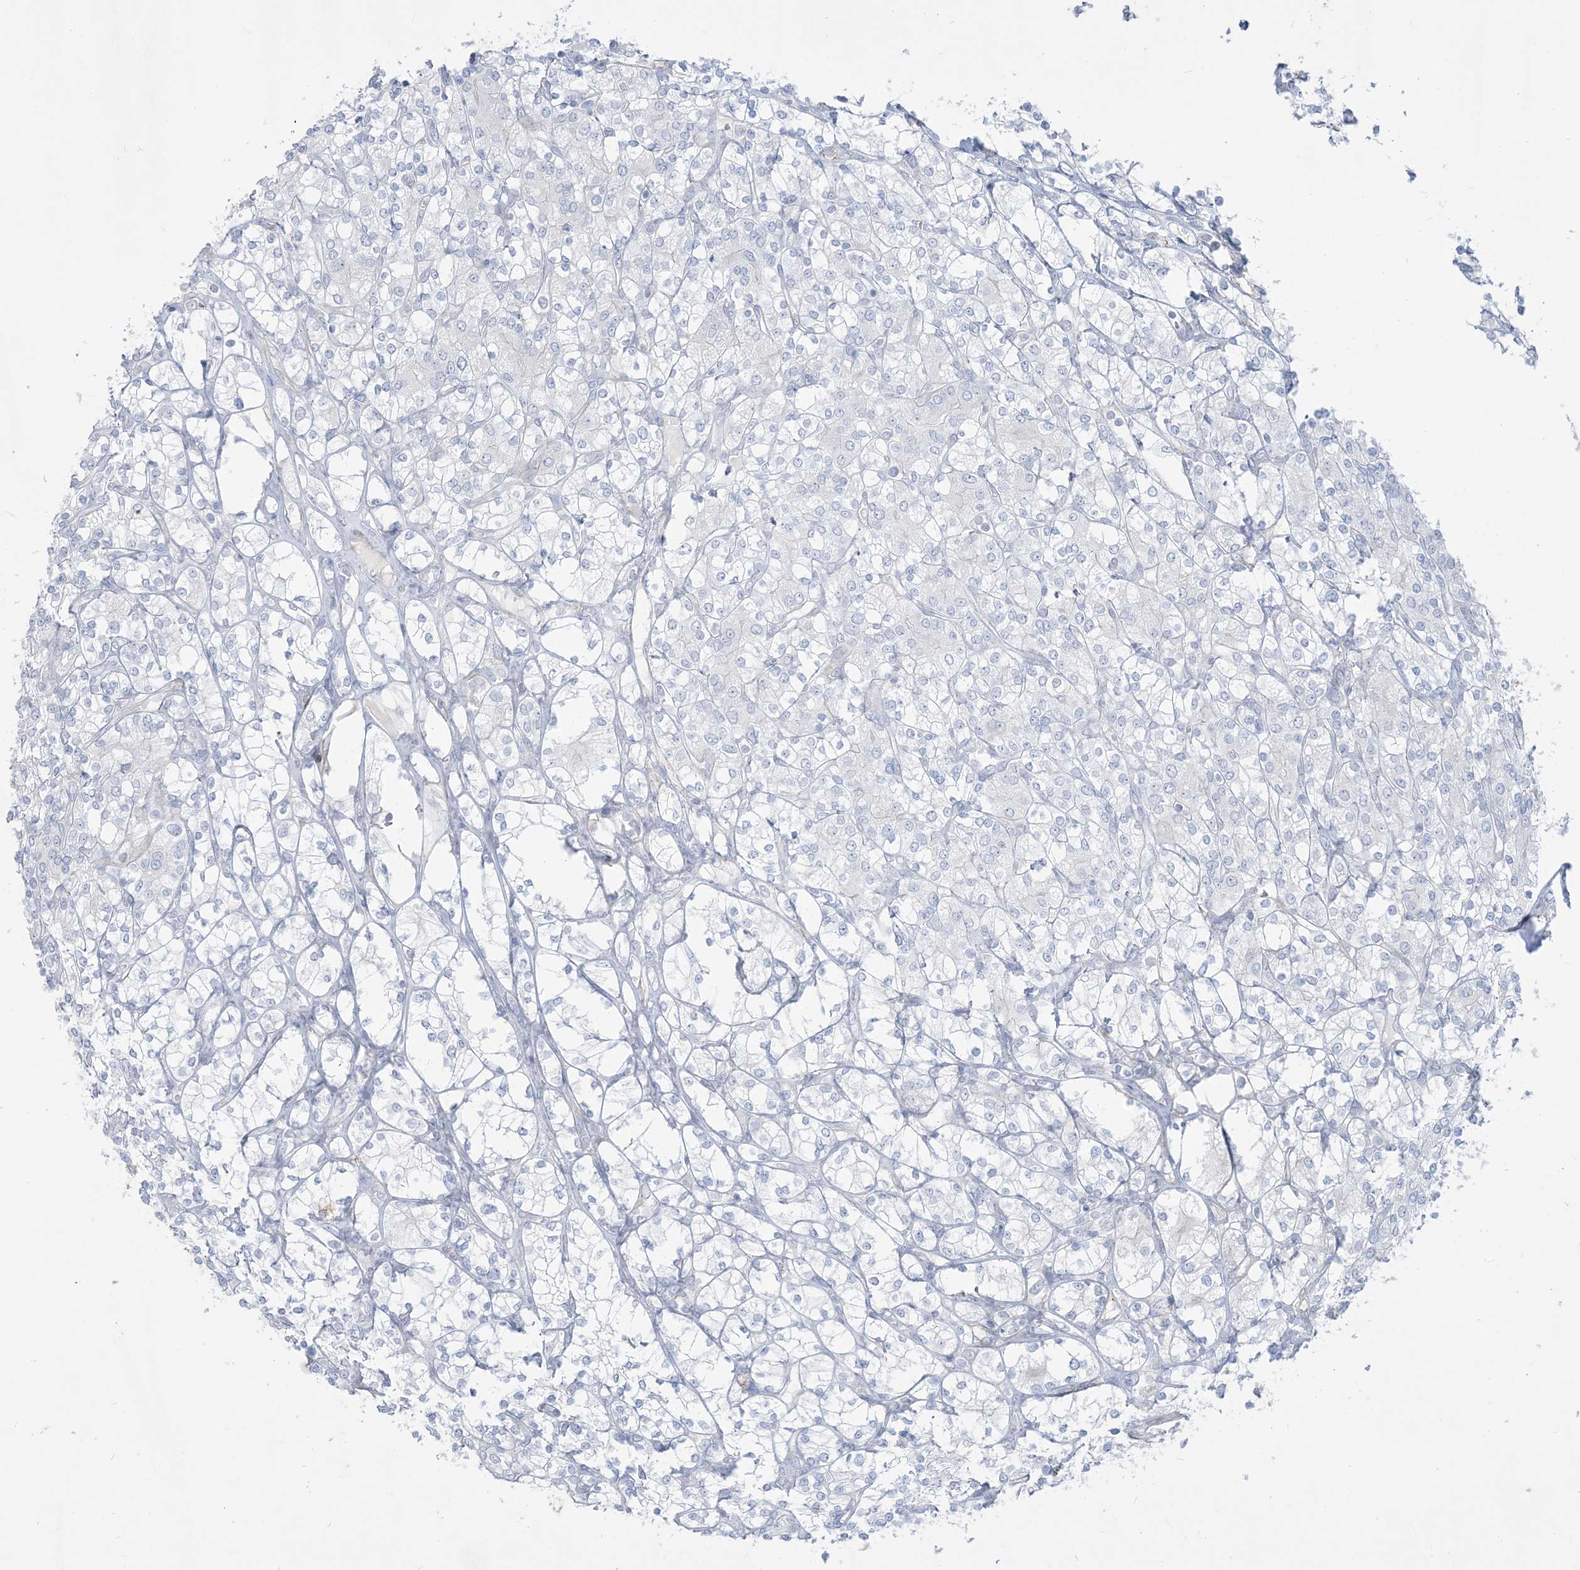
{"staining": {"intensity": "negative", "quantity": "none", "location": "none"}, "tissue": "renal cancer", "cell_type": "Tumor cells", "image_type": "cancer", "snomed": [{"axis": "morphology", "description": "Adenocarcinoma, NOS"}, {"axis": "topography", "description": "Kidney"}], "caption": "IHC image of neoplastic tissue: renal cancer stained with DAB (3,3'-diaminobenzidine) demonstrates no significant protein staining in tumor cells.", "gene": "B3GNT7", "patient": {"sex": "male", "age": 77}}